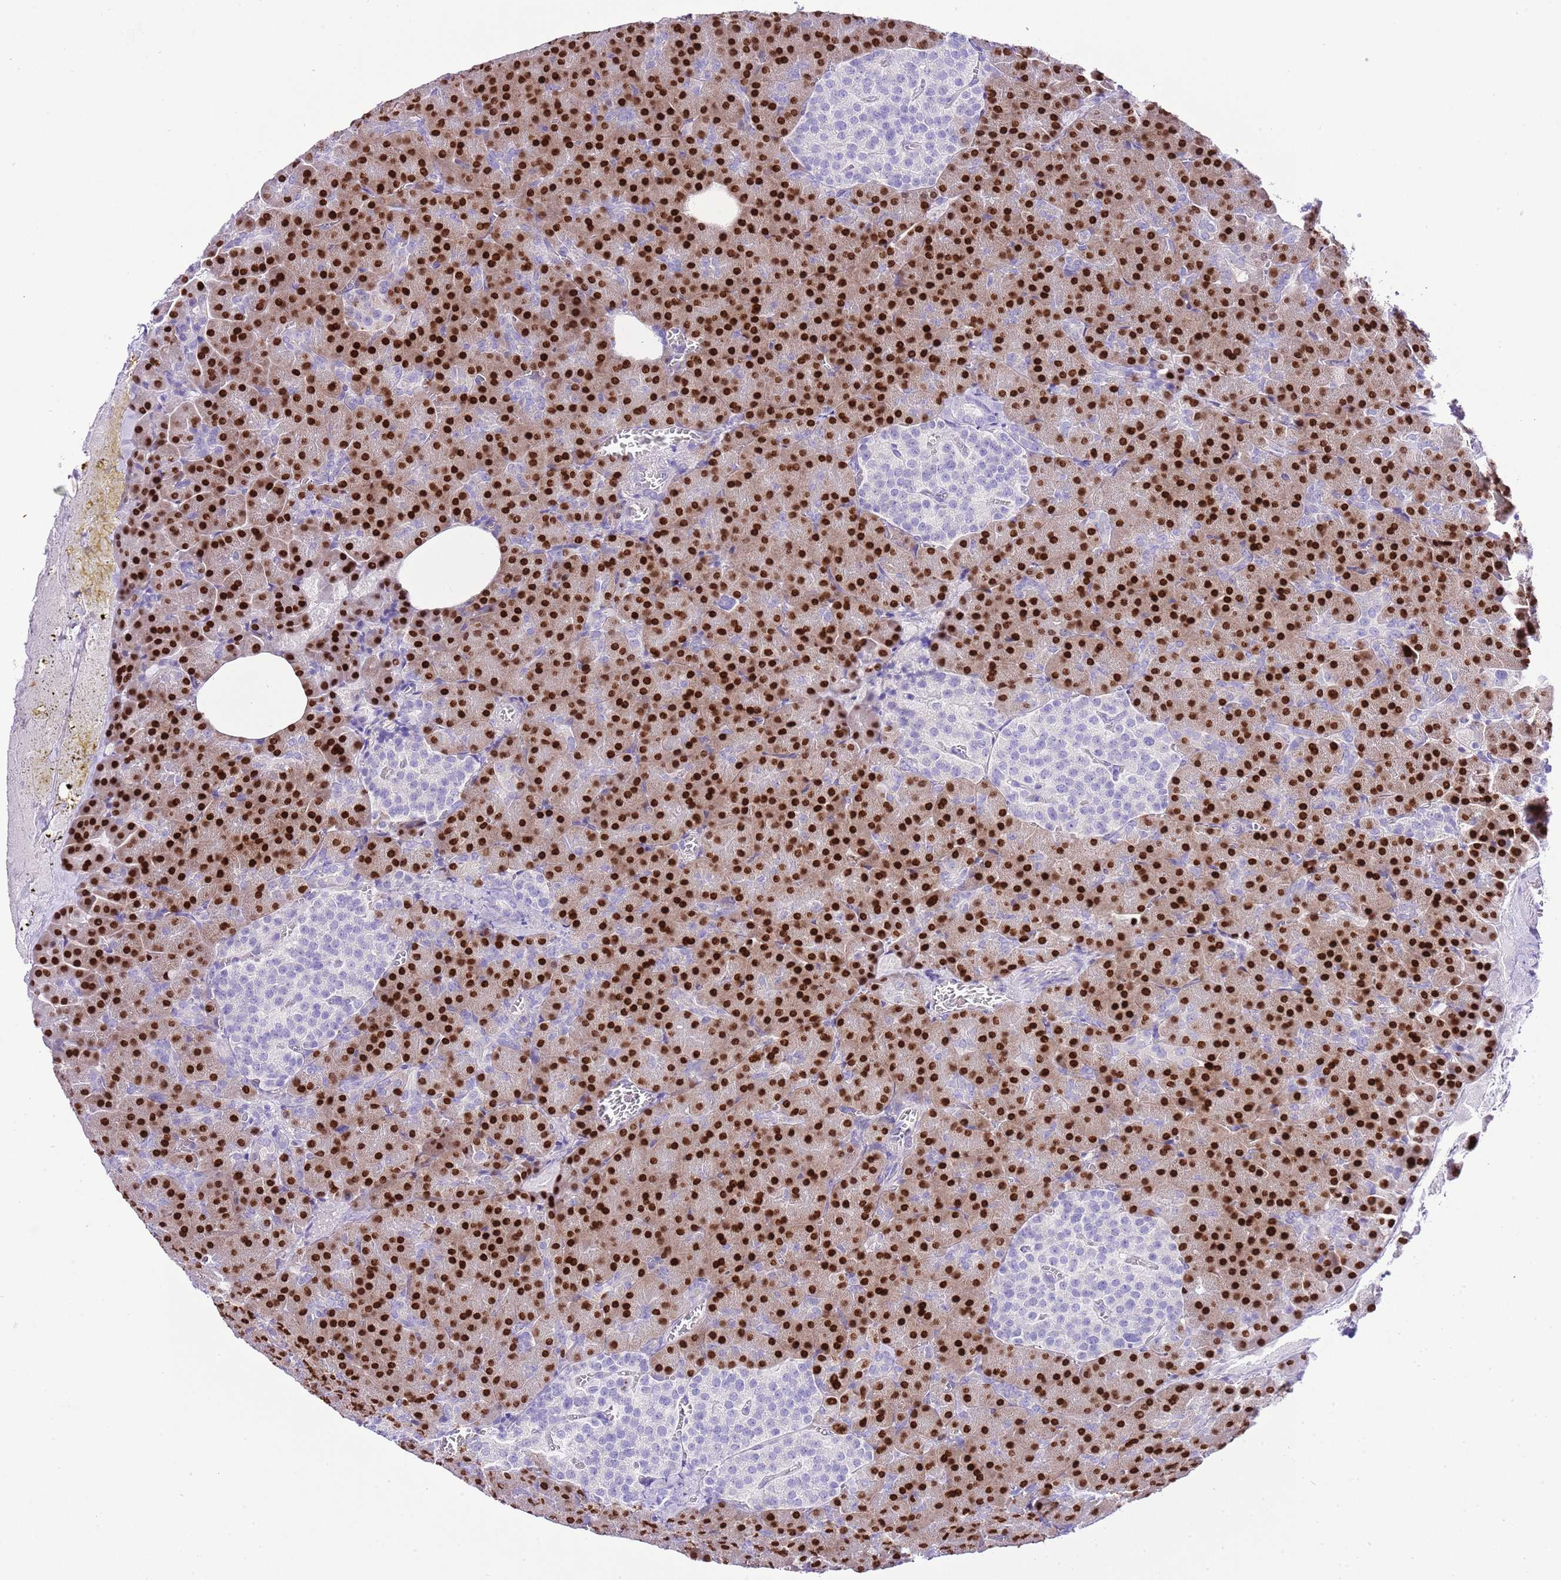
{"staining": {"intensity": "strong", "quantity": ">75%", "location": "nuclear"}, "tissue": "pancreas", "cell_type": "Exocrine glandular cells", "image_type": "normal", "snomed": [{"axis": "morphology", "description": "Normal tissue, NOS"}, {"axis": "topography", "description": "Pancreas"}], "caption": "IHC of normal human pancreas displays high levels of strong nuclear positivity in about >75% of exocrine glandular cells.", "gene": "BHLHA15", "patient": {"sex": "female", "age": 74}}